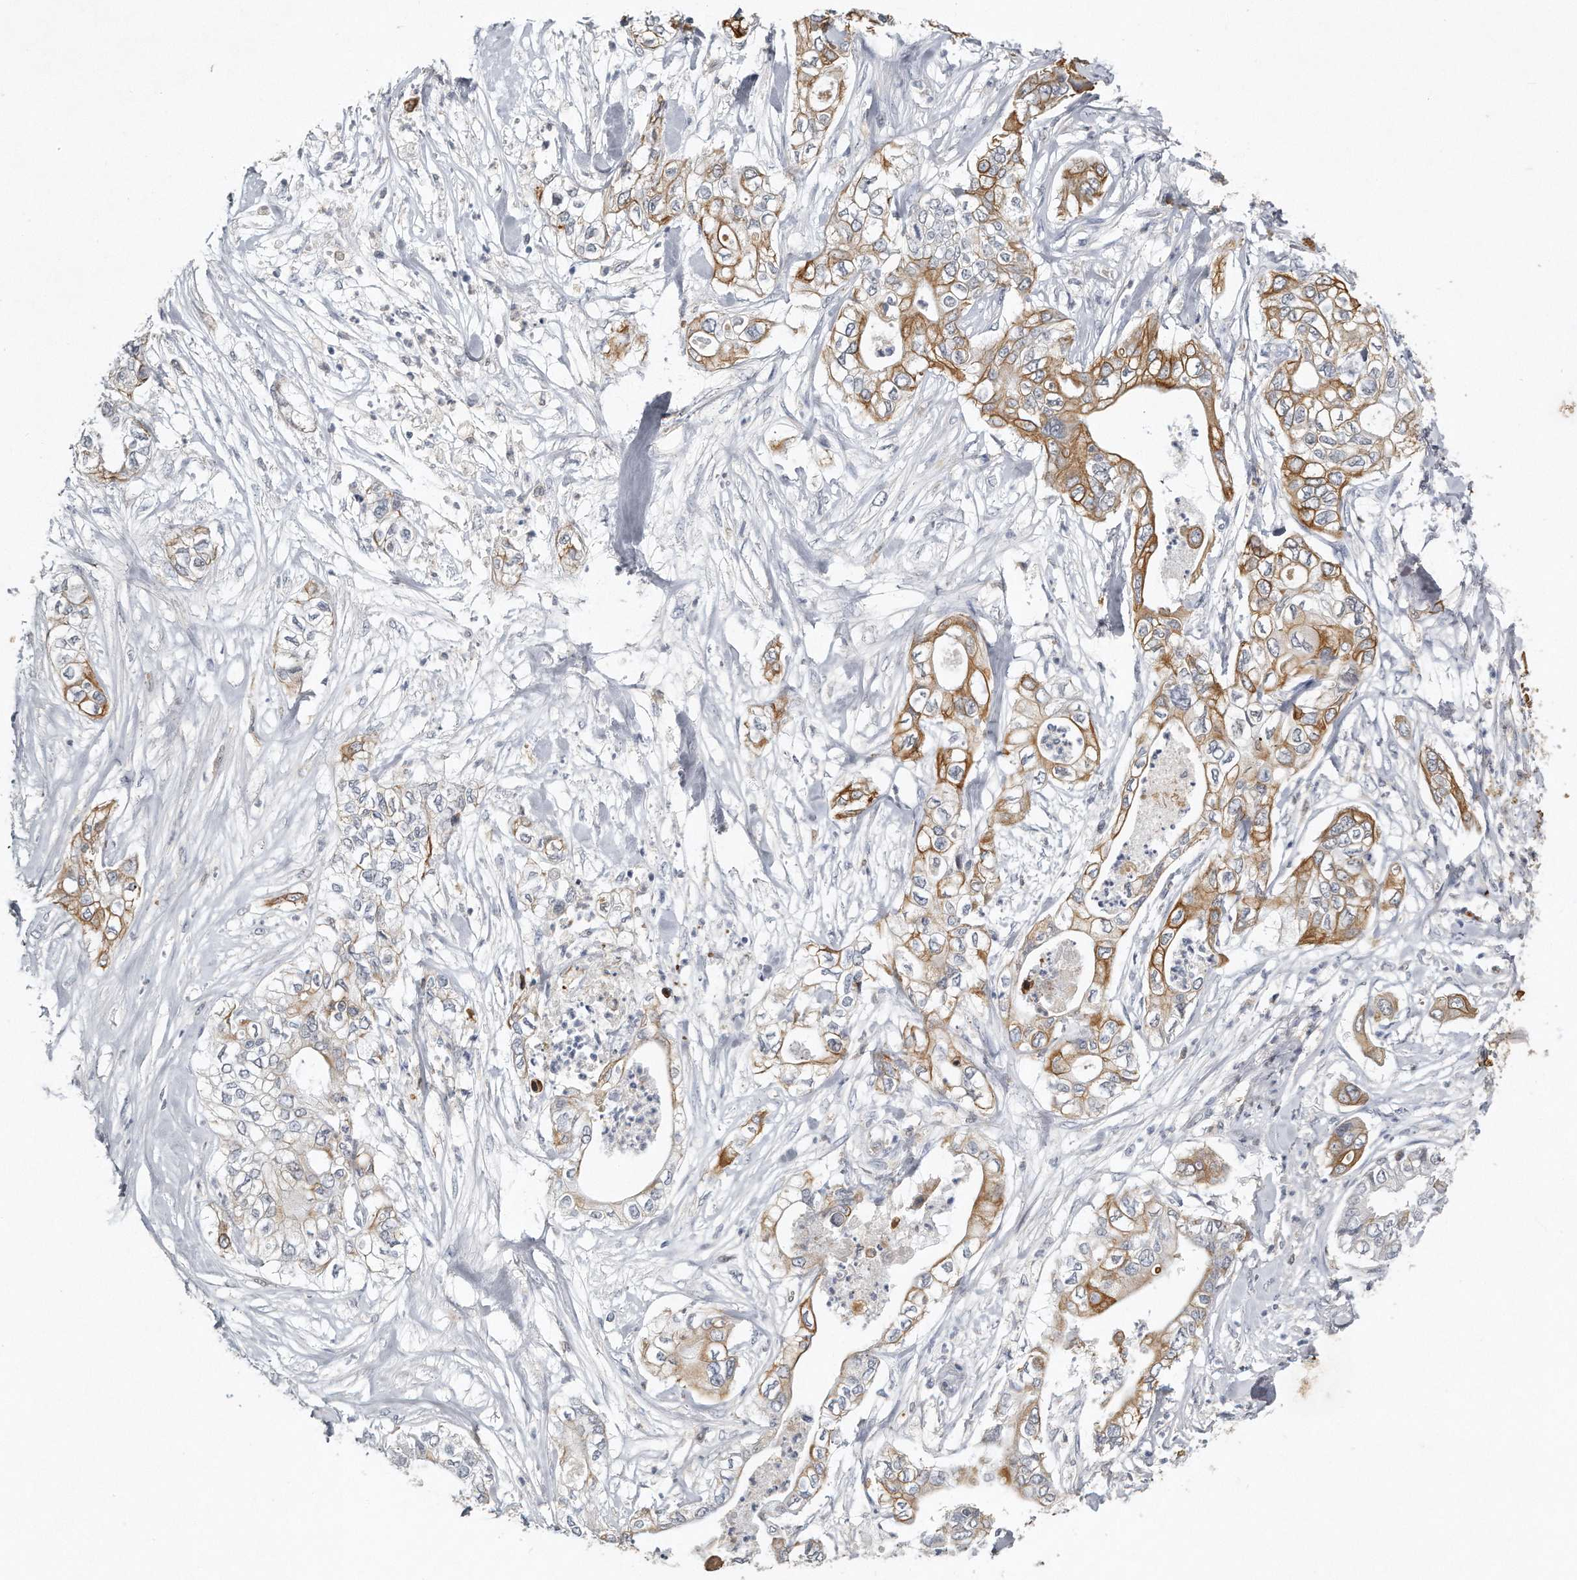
{"staining": {"intensity": "moderate", "quantity": ">75%", "location": "cytoplasmic/membranous"}, "tissue": "pancreatic cancer", "cell_type": "Tumor cells", "image_type": "cancer", "snomed": [{"axis": "morphology", "description": "Adenocarcinoma, NOS"}, {"axis": "topography", "description": "Pancreas"}], "caption": "Tumor cells demonstrate moderate cytoplasmic/membranous positivity in about >75% of cells in pancreatic cancer (adenocarcinoma).", "gene": "CAMK1", "patient": {"sex": "female", "age": 78}}